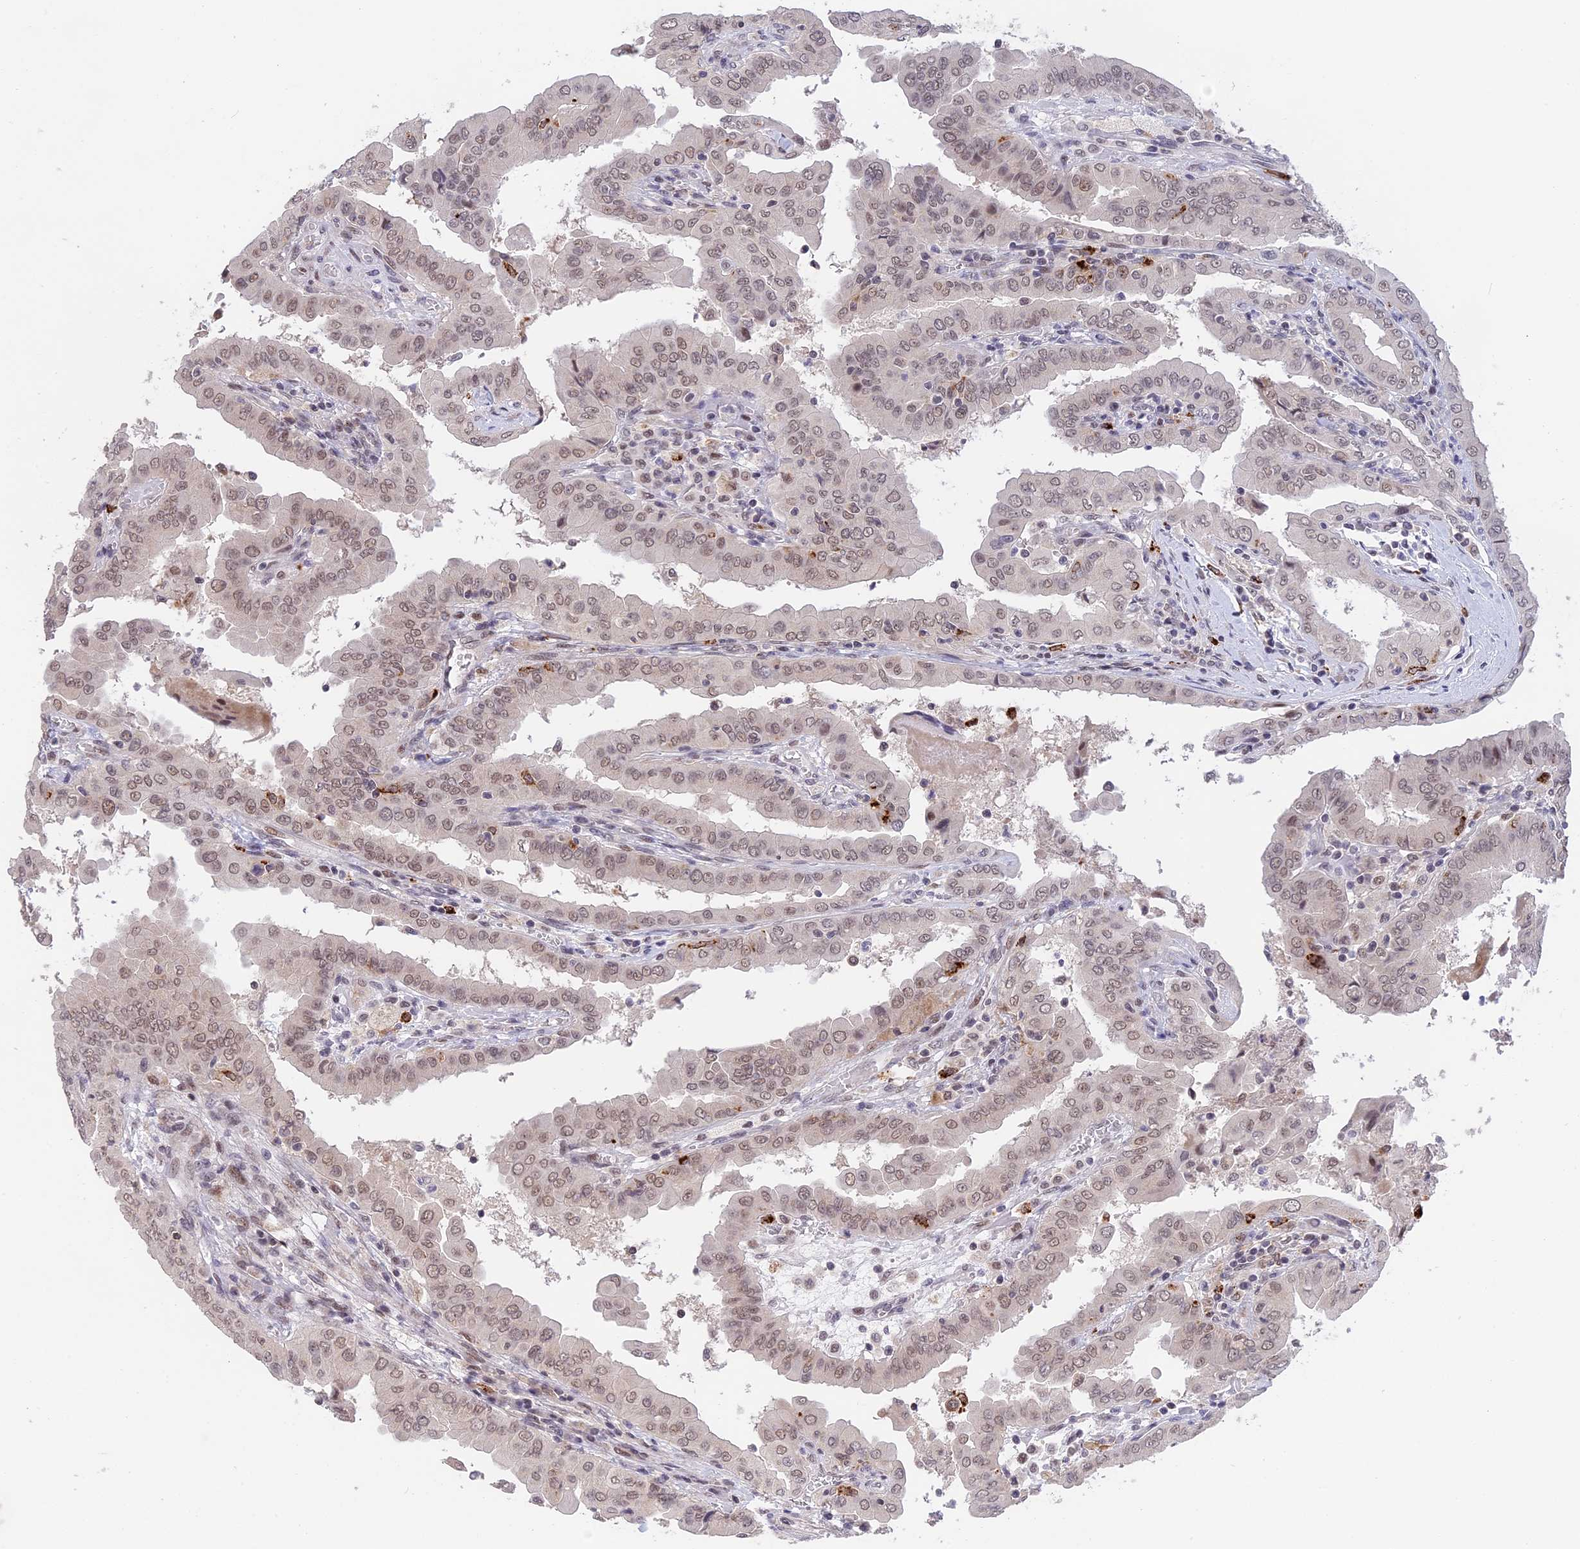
{"staining": {"intensity": "weak", "quantity": ">75%", "location": "nuclear"}, "tissue": "thyroid cancer", "cell_type": "Tumor cells", "image_type": "cancer", "snomed": [{"axis": "morphology", "description": "Papillary adenocarcinoma, NOS"}, {"axis": "topography", "description": "Thyroid gland"}], "caption": "IHC image of neoplastic tissue: papillary adenocarcinoma (thyroid) stained using immunohistochemistry exhibits low levels of weak protein expression localized specifically in the nuclear of tumor cells, appearing as a nuclear brown color.", "gene": "POLR2C", "patient": {"sex": "male", "age": 33}}